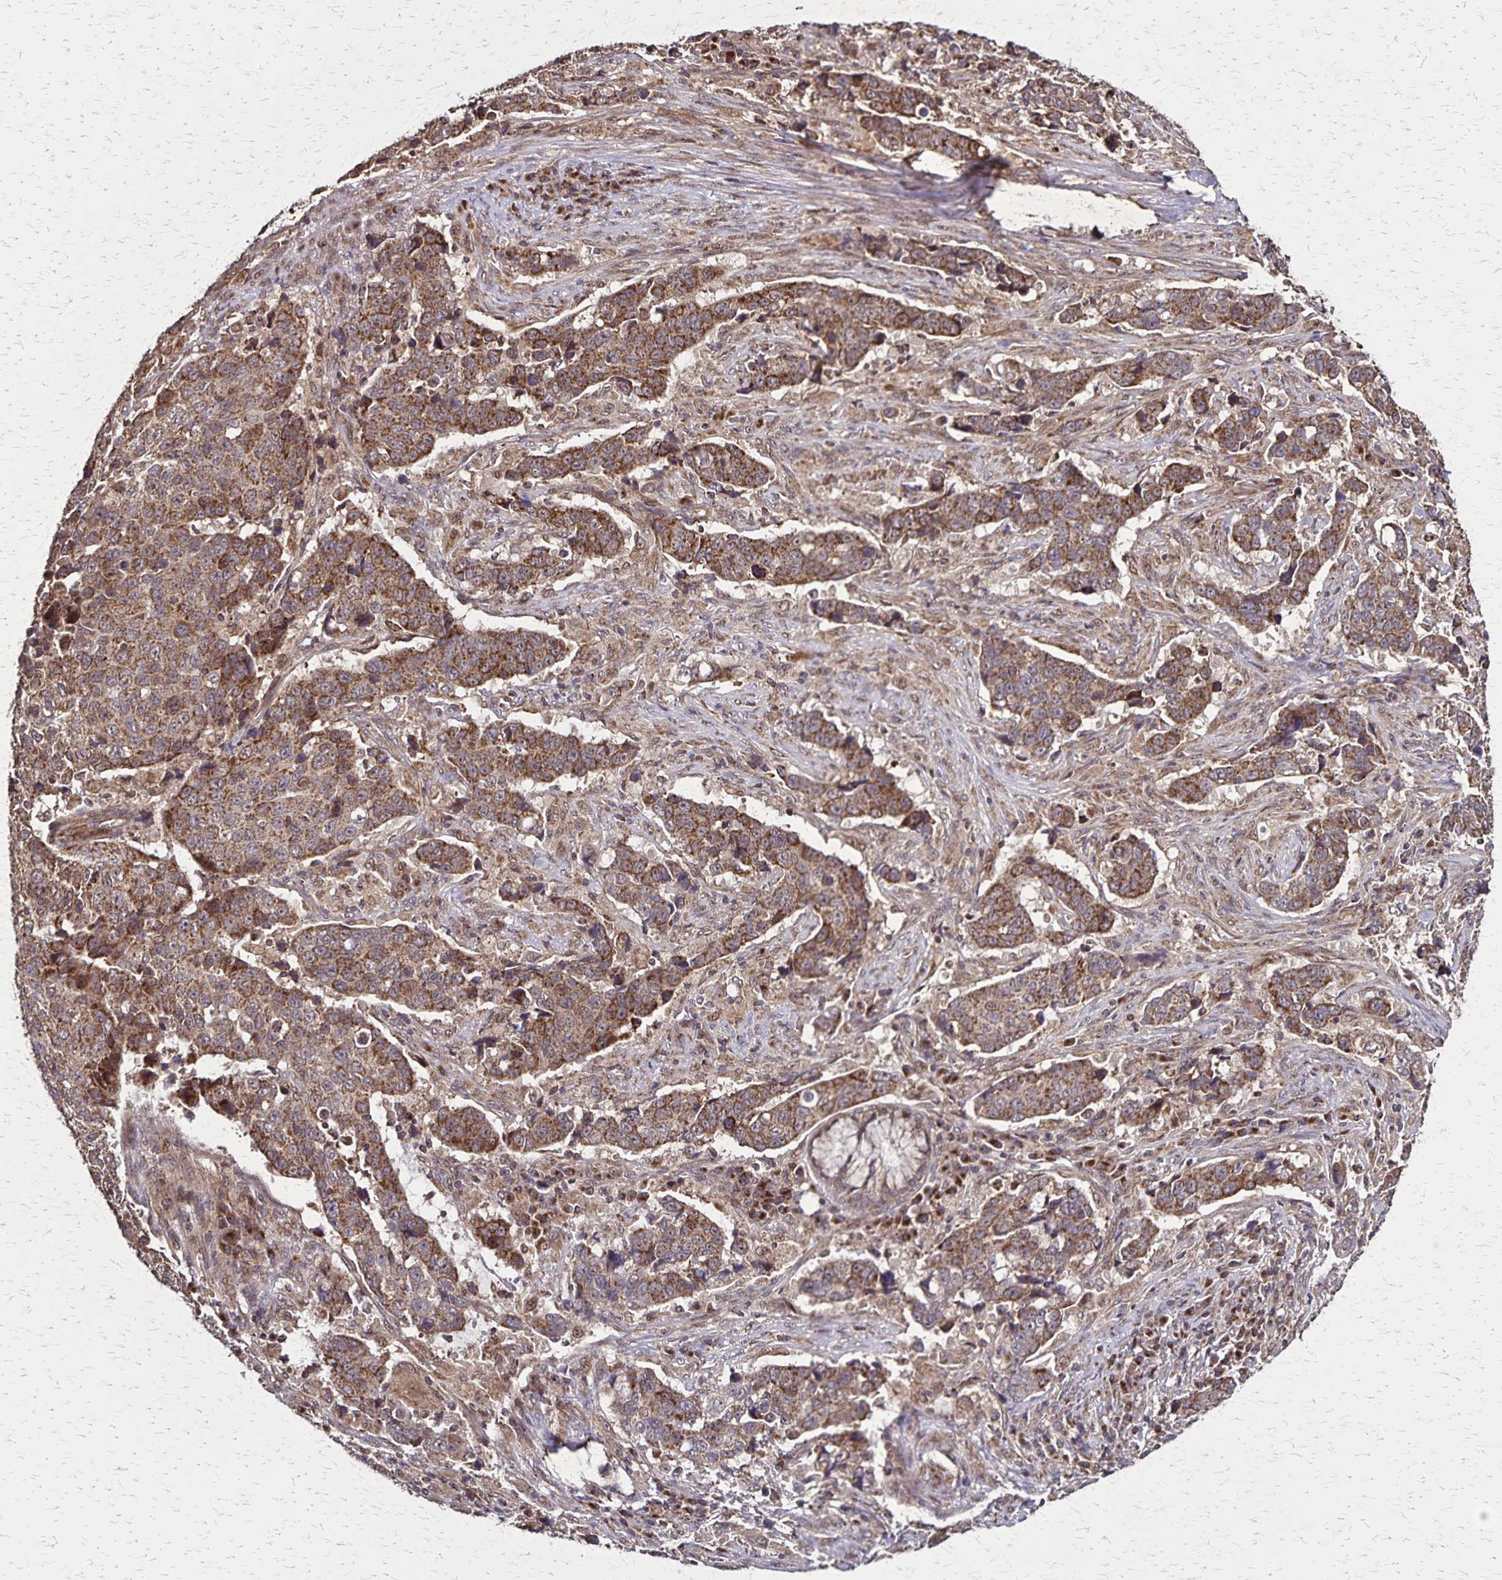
{"staining": {"intensity": "moderate", "quantity": ">75%", "location": "cytoplasmic/membranous"}, "tissue": "lung cancer", "cell_type": "Tumor cells", "image_type": "cancer", "snomed": [{"axis": "morphology", "description": "Squamous cell carcinoma, NOS"}, {"axis": "topography", "description": "Lymph node"}, {"axis": "topography", "description": "Lung"}], "caption": "This photomicrograph displays IHC staining of human squamous cell carcinoma (lung), with medium moderate cytoplasmic/membranous staining in approximately >75% of tumor cells.", "gene": "NFS1", "patient": {"sex": "male", "age": 61}}